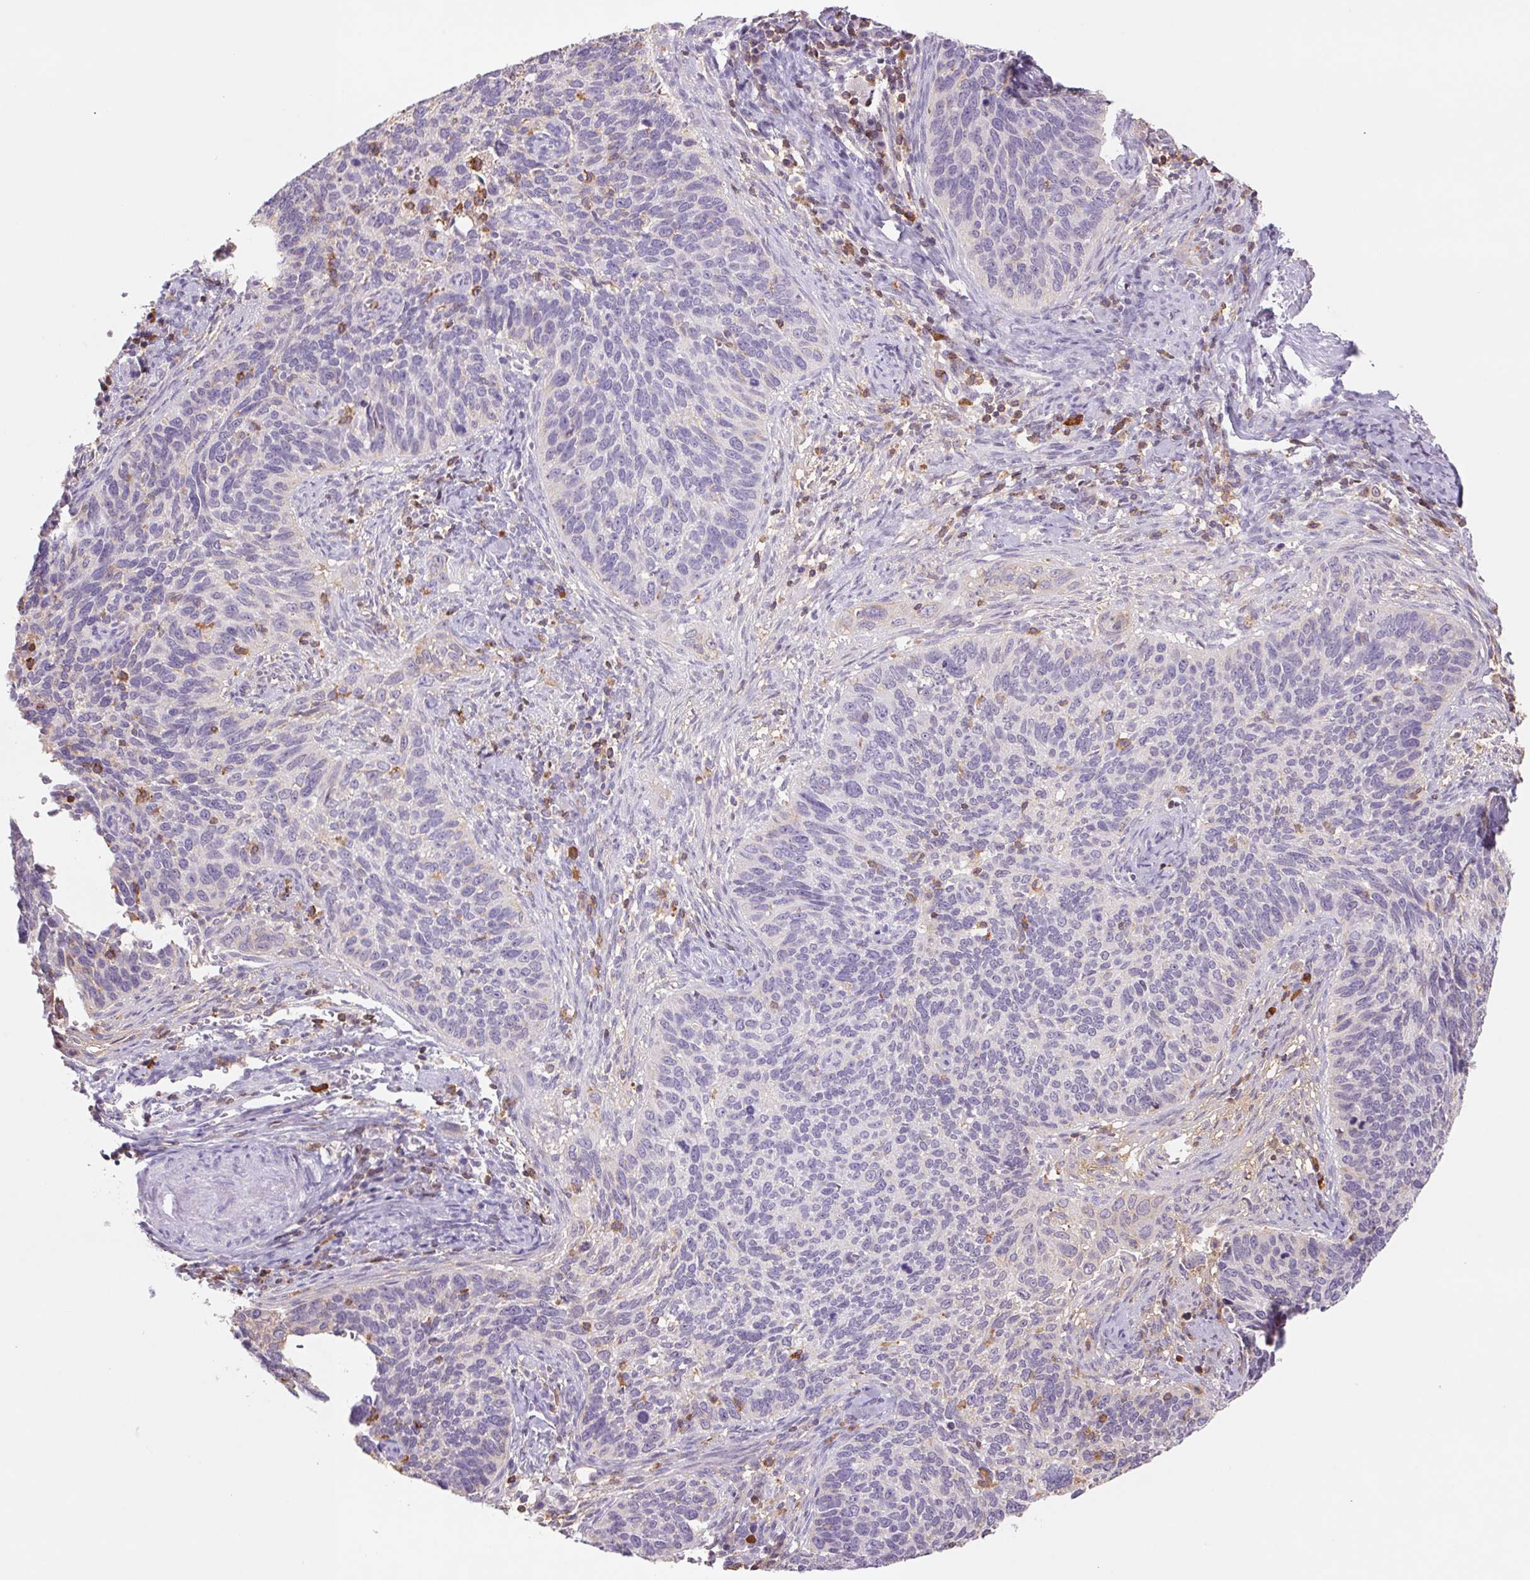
{"staining": {"intensity": "negative", "quantity": "none", "location": "none"}, "tissue": "cervical cancer", "cell_type": "Tumor cells", "image_type": "cancer", "snomed": [{"axis": "morphology", "description": "Squamous cell carcinoma, NOS"}, {"axis": "topography", "description": "Cervix"}], "caption": "A micrograph of cervical cancer (squamous cell carcinoma) stained for a protein shows no brown staining in tumor cells.", "gene": "KIF26A", "patient": {"sex": "female", "age": 51}}